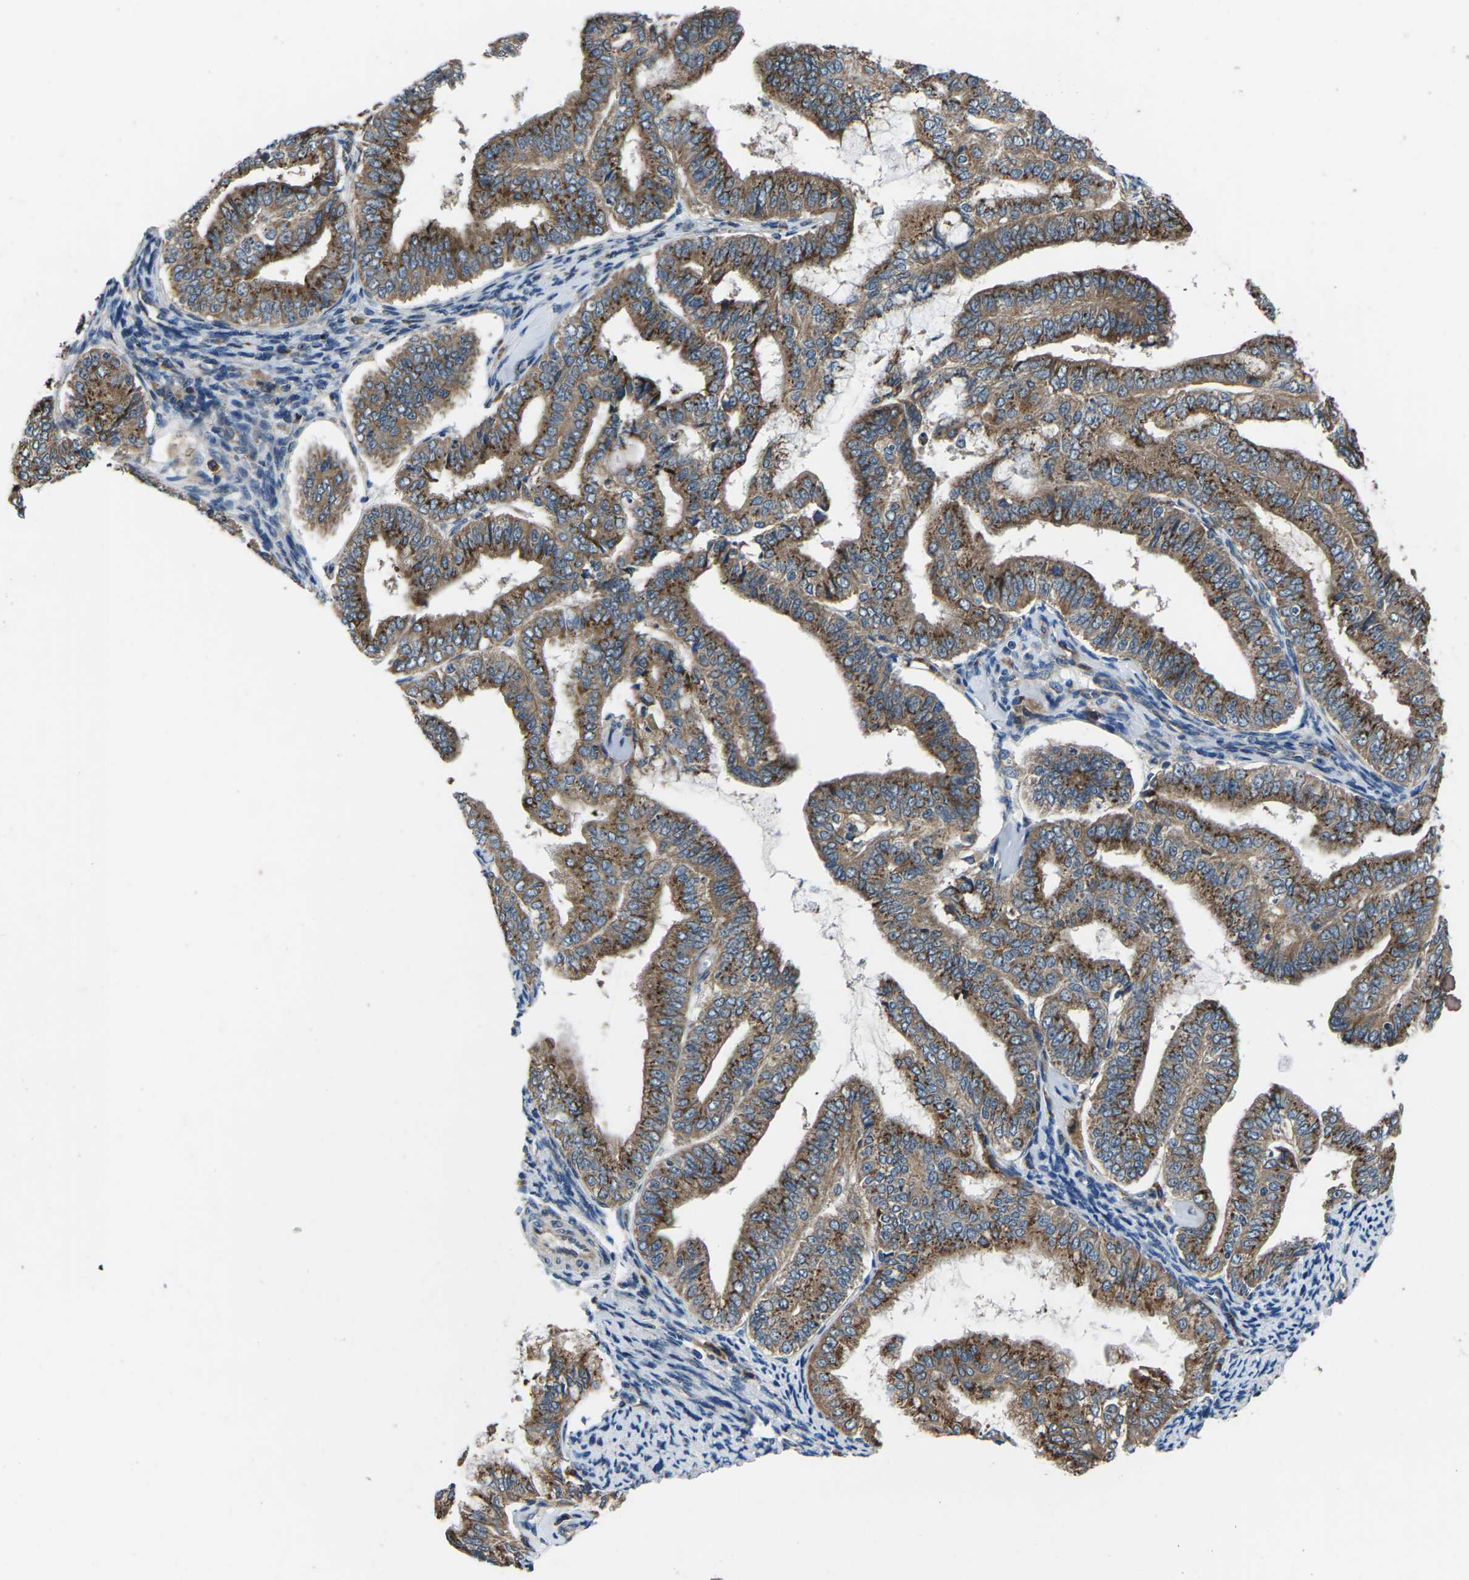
{"staining": {"intensity": "moderate", "quantity": ">75%", "location": "cytoplasmic/membranous"}, "tissue": "endometrial cancer", "cell_type": "Tumor cells", "image_type": "cancer", "snomed": [{"axis": "morphology", "description": "Adenocarcinoma, NOS"}, {"axis": "topography", "description": "Endometrium"}], "caption": "Protein staining by immunohistochemistry (IHC) displays moderate cytoplasmic/membranous staining in approximately >75% of tumor cells in endometrial cancer.", "gene": "GABRP", "patient": {"sex": "female", "age": 63}}